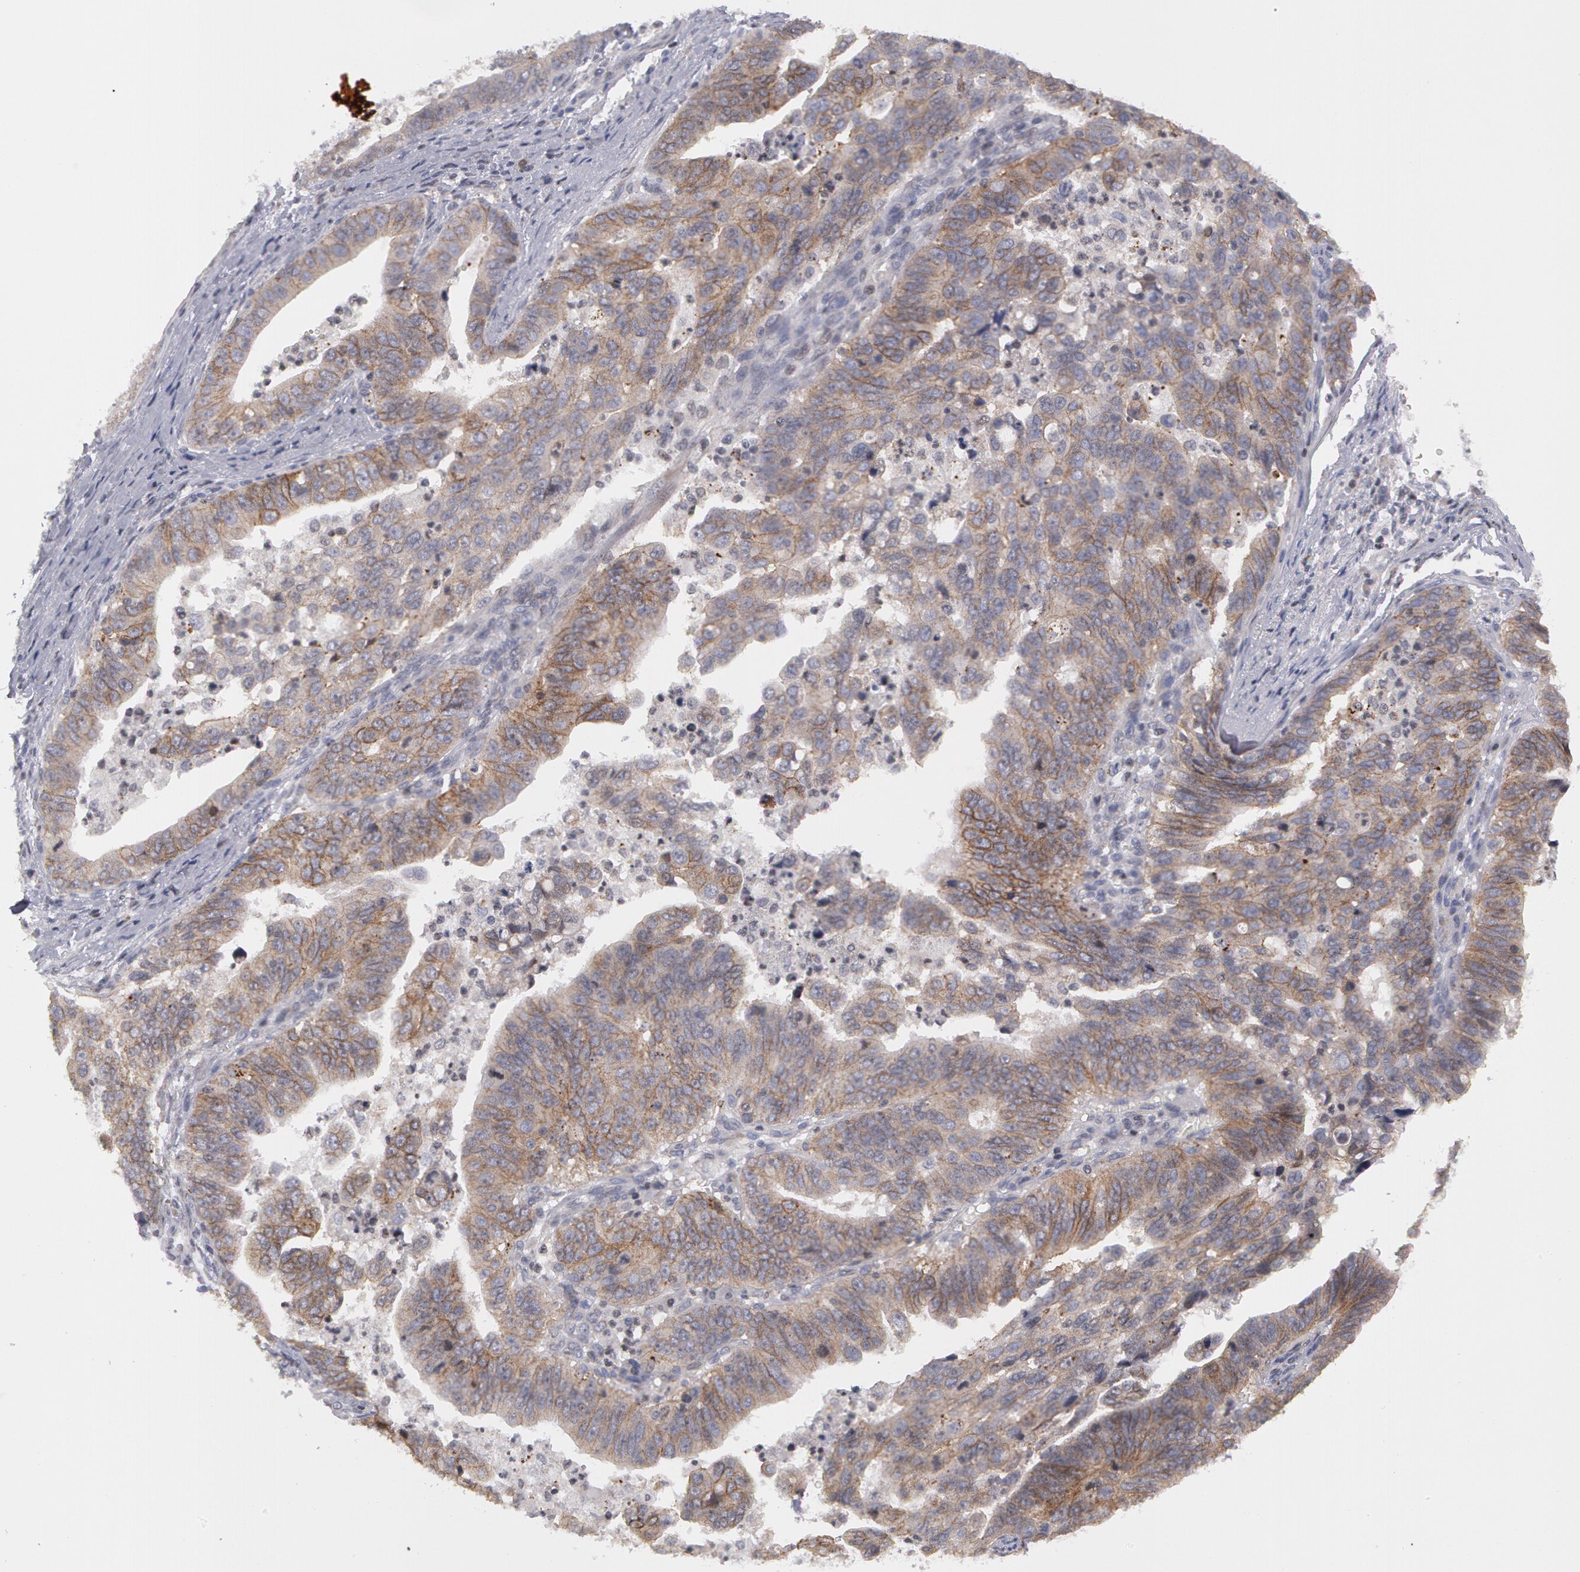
{"staining": {"intensity": "moderate", "quantity": ">75%", "location": "cytoplasmic/membranous"}, "tissue": "stomach cancer", "cell_type": "Tumor cells", "image_type": "cancer", "snomed": [{"axis": "morphology", "description": "Adenocarcinoma, NOS"}, {"axis": "topography", "description": "Stomach, upper"}], "caption": "Stomach adenocarcinoma stained for a protein shows moderate cytoplasmic/membranous positivity in tumor cells.", "gene": "ERBB2", "patient": {"sex": "female", "age": 50}}